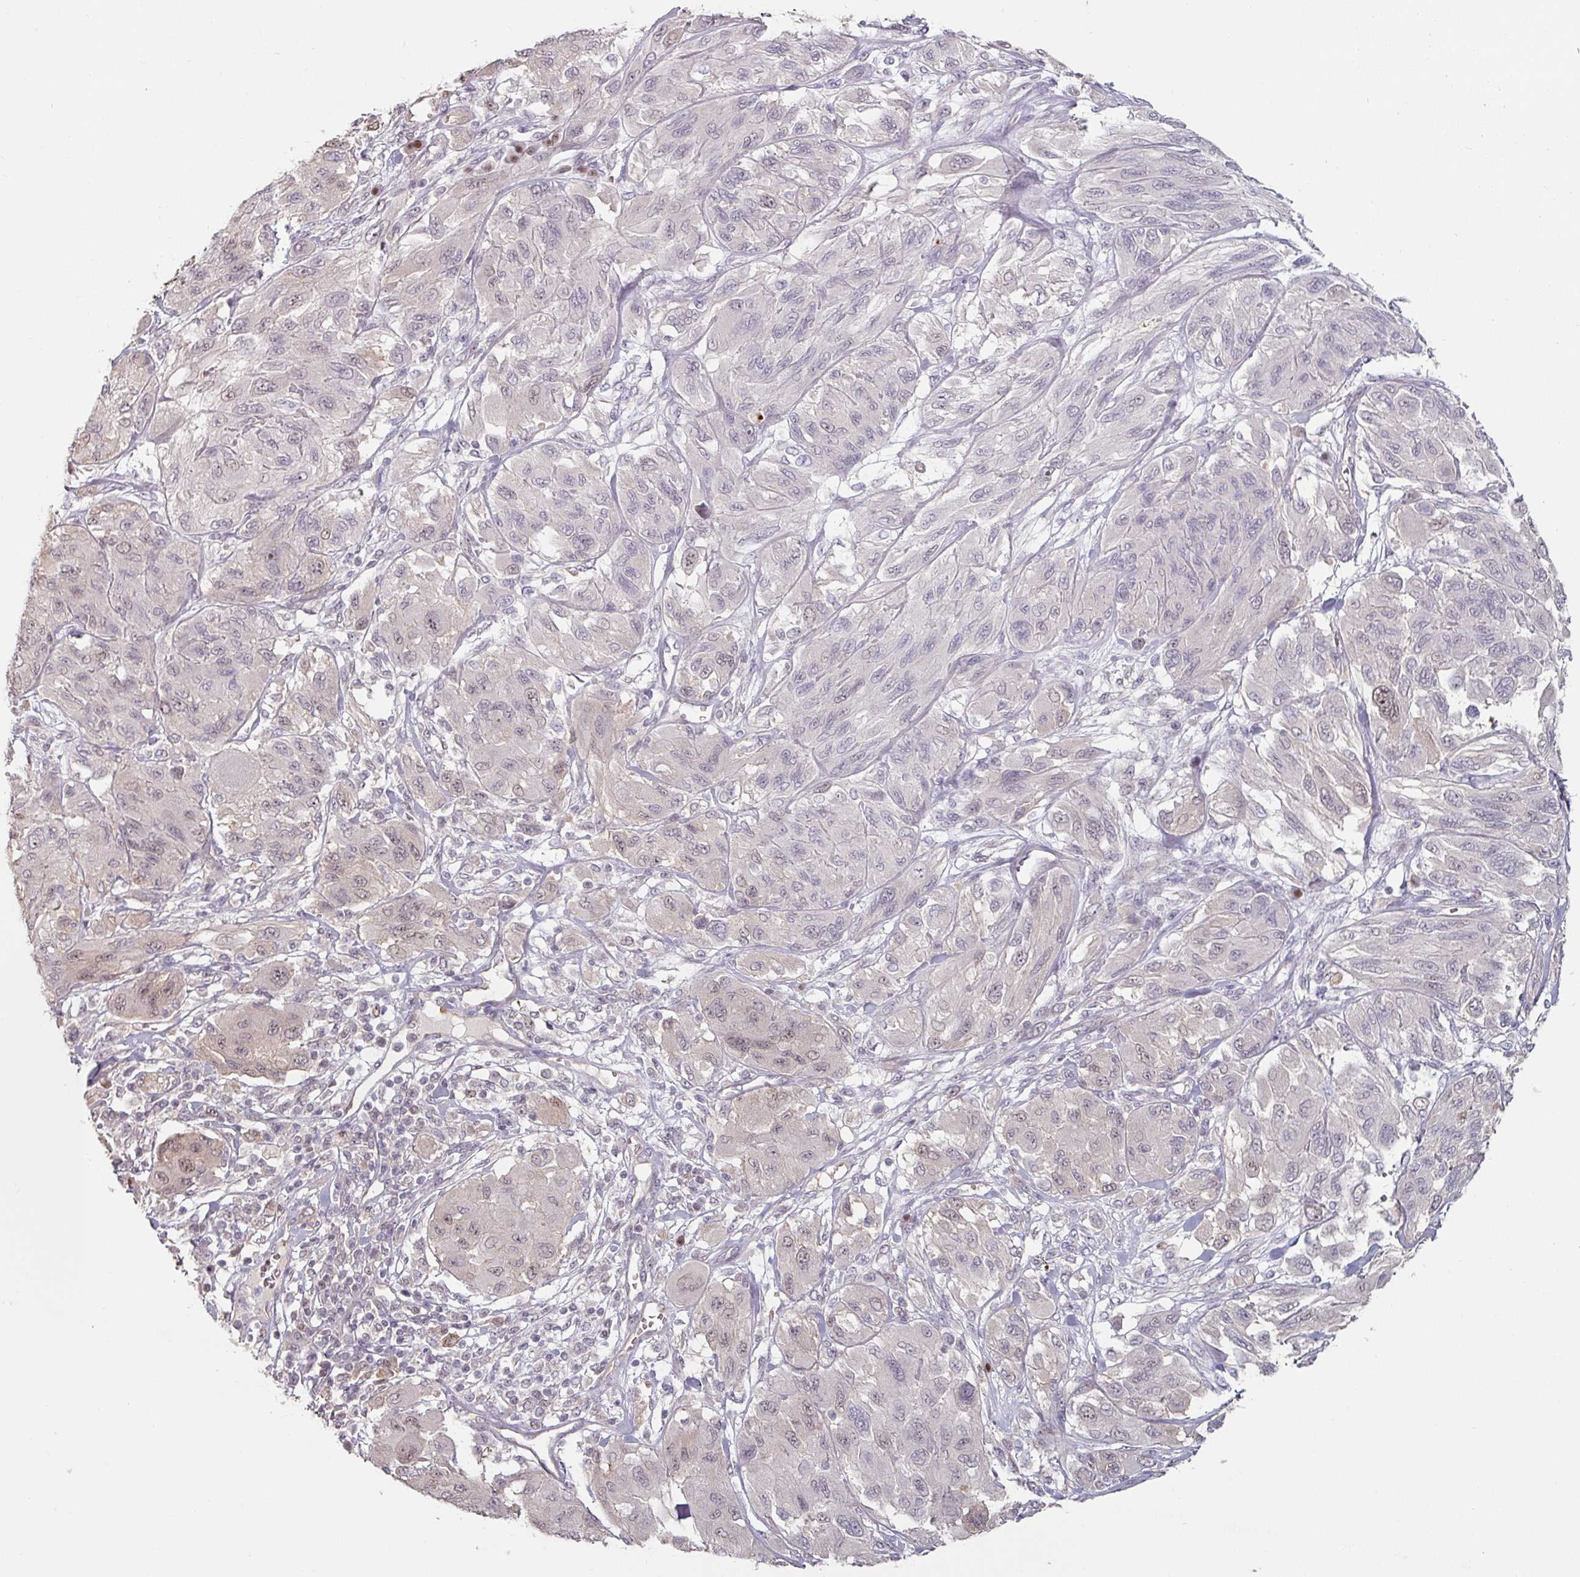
{"staining": {"intensity": "weak", "quantity": "<25%", "location": "nuclear"}, "tissue": "melanoma", "cell_type": "Tumor cells", "image_type": "cancer", "snomed": [{"axis": "morphology", "description": "Malignant melanoma, NOS"}, {"axis": "topography", "description": "Skin"}], "caption": "An immunohistochemistry (IHC) photomicrograph of melanoma is shown. There is no staining in tumor cells of melanoma. (Stains: DAB immunohistochemistry with hematoxylin counter stain, Microscopy: brightfield microscopy at high magnification).", "gene": "ZBTB6", "patient": {"sex": "female", "age": 91}}